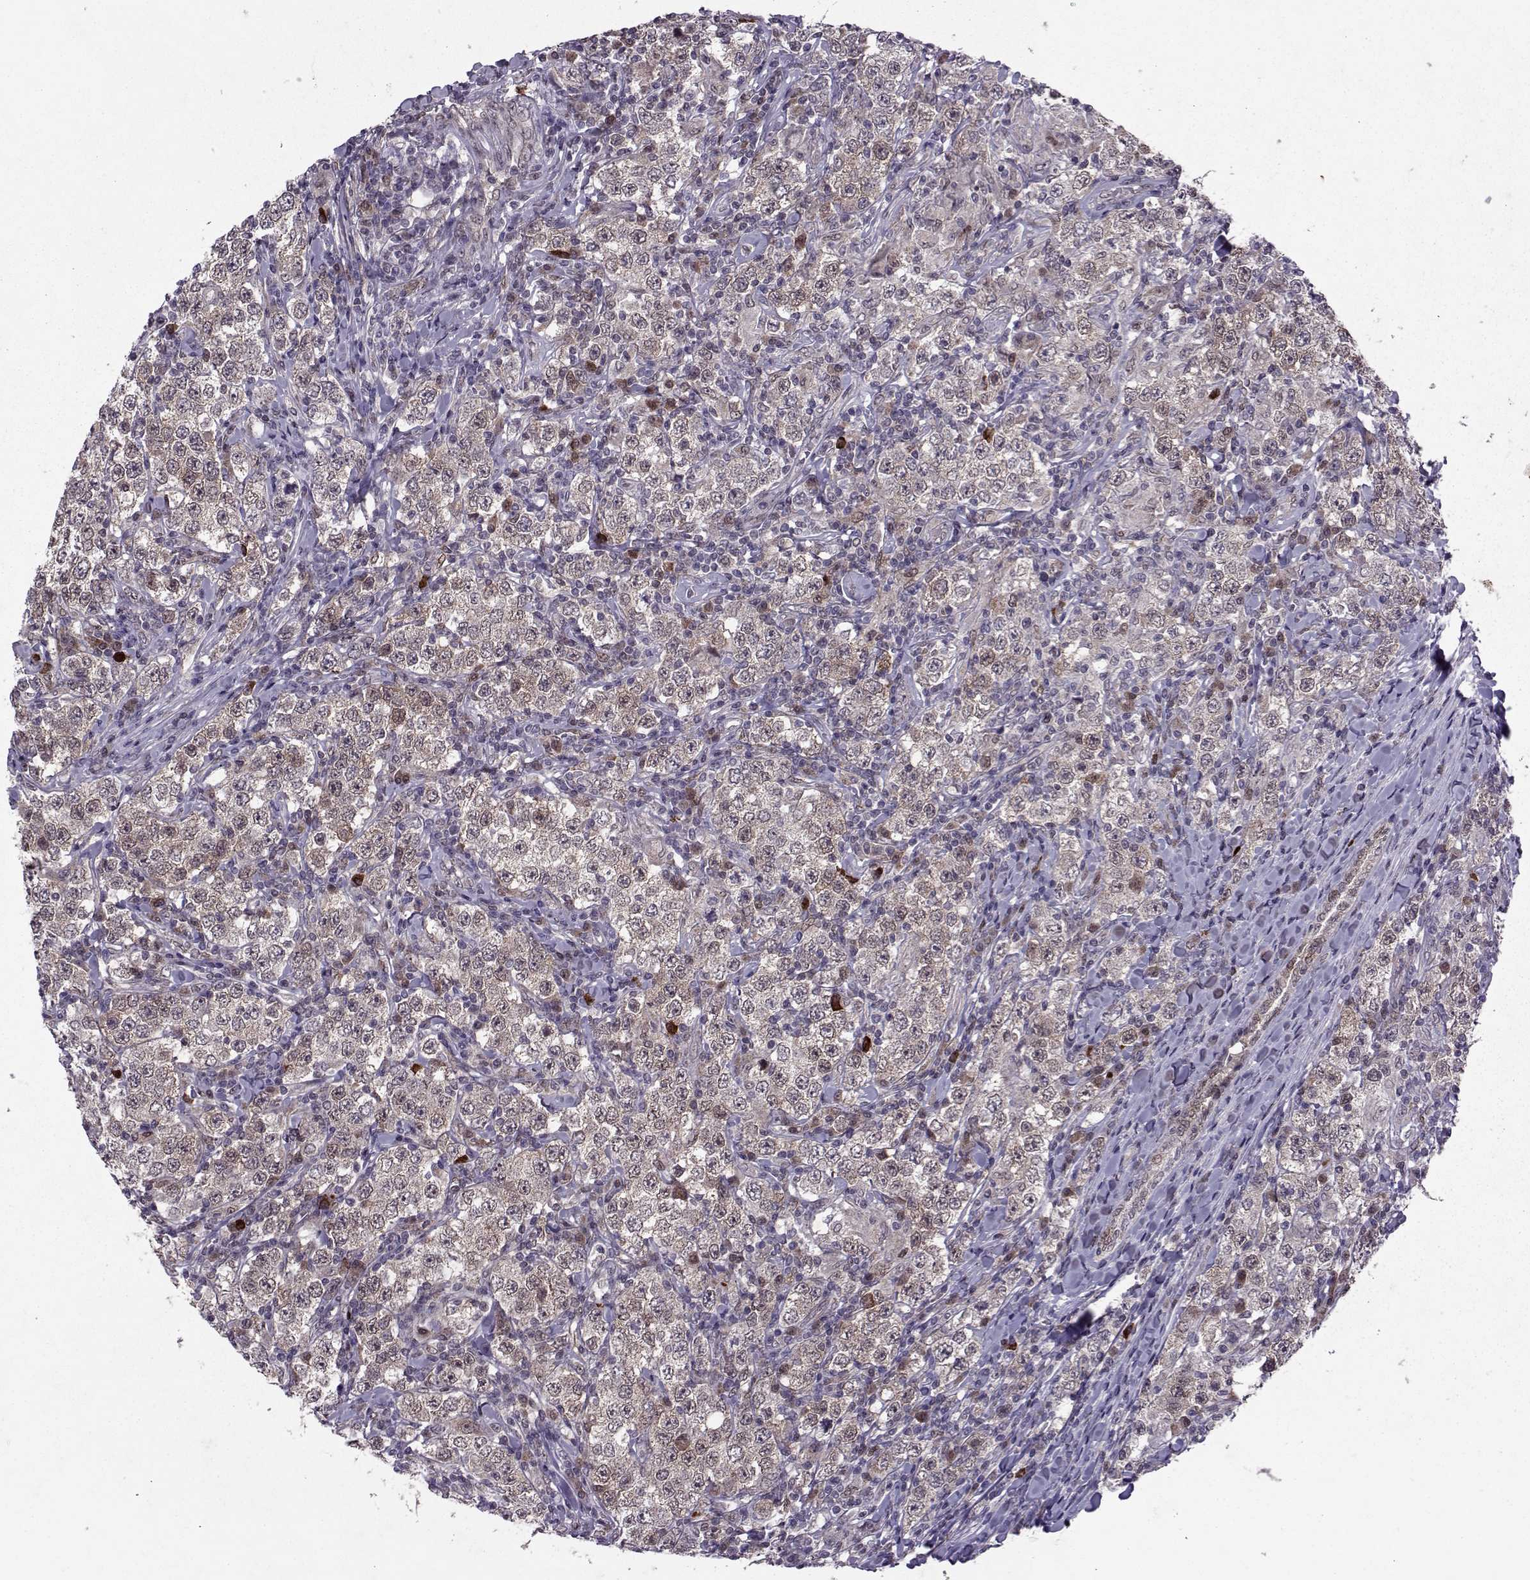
{"staining": {"intensity": "weak", "quantity": "25%-75%", "location": "cytoplasmic/membranous"}, "tissue": "testis cancer", "cell_type": "Tumor cells", "image_type": "cancer", "snomed": [{"axis": "morphology", "description": "Seminoma, NOS"}, {"axis": "morphology", "description": "Carcinoma, Embryonal, NOS"}, {"axis": "topography", "description": "Testis"}], "caption": "A brown stain shows weak cytoplasmic/membranous staining of a protein in human embryonal carcinoma (testis) tumor cells.", "gene": "CDK4", "patient": {"sex": "male", "age": 41}}